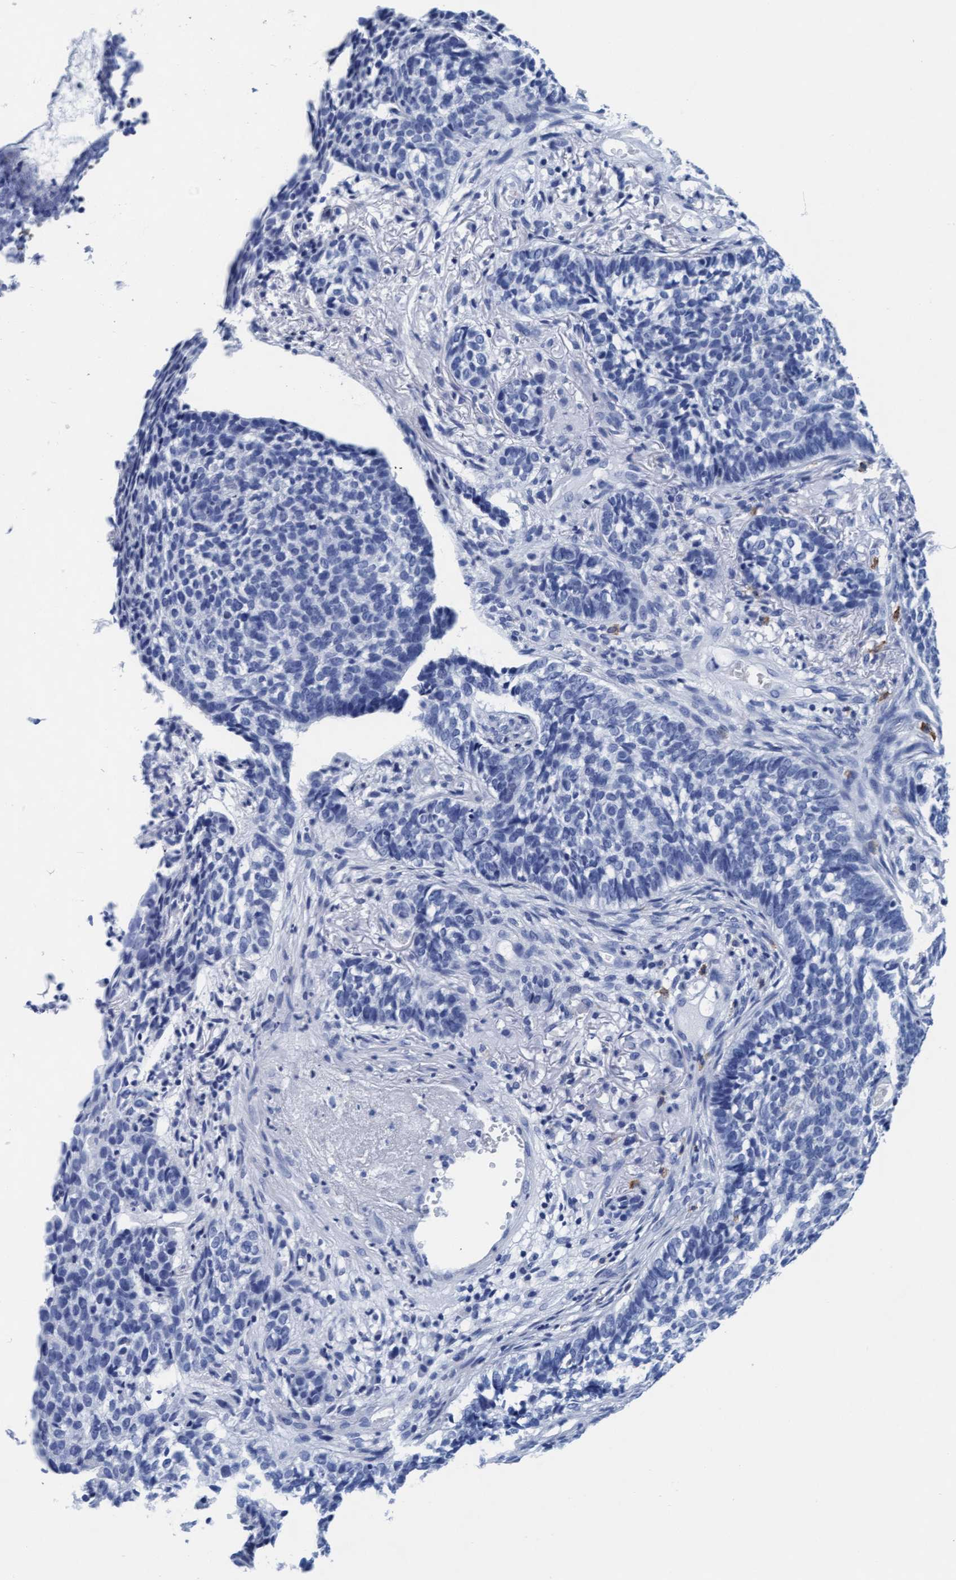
{"staining": {"intensity": "negative", "quantity": "none", "location": "none"}, "tissue": "skin cancer", "cell_type": "Tumor cells", "image_type": "cancer", "snomed": [{"axis": "morphology", "description": "Basal cell carcinoma"}, {"axis": "topography", "description": "Skin"}], "caption": "This photomicrograph is of skin cancer (basal cell carcinoma) stained with IHC to label a protein in brown with the nuclei are counter-stained blue. There is no positivity in tumor cells.", "gene": "ARSG", "patient": {"sex": "male", "age": 85}}